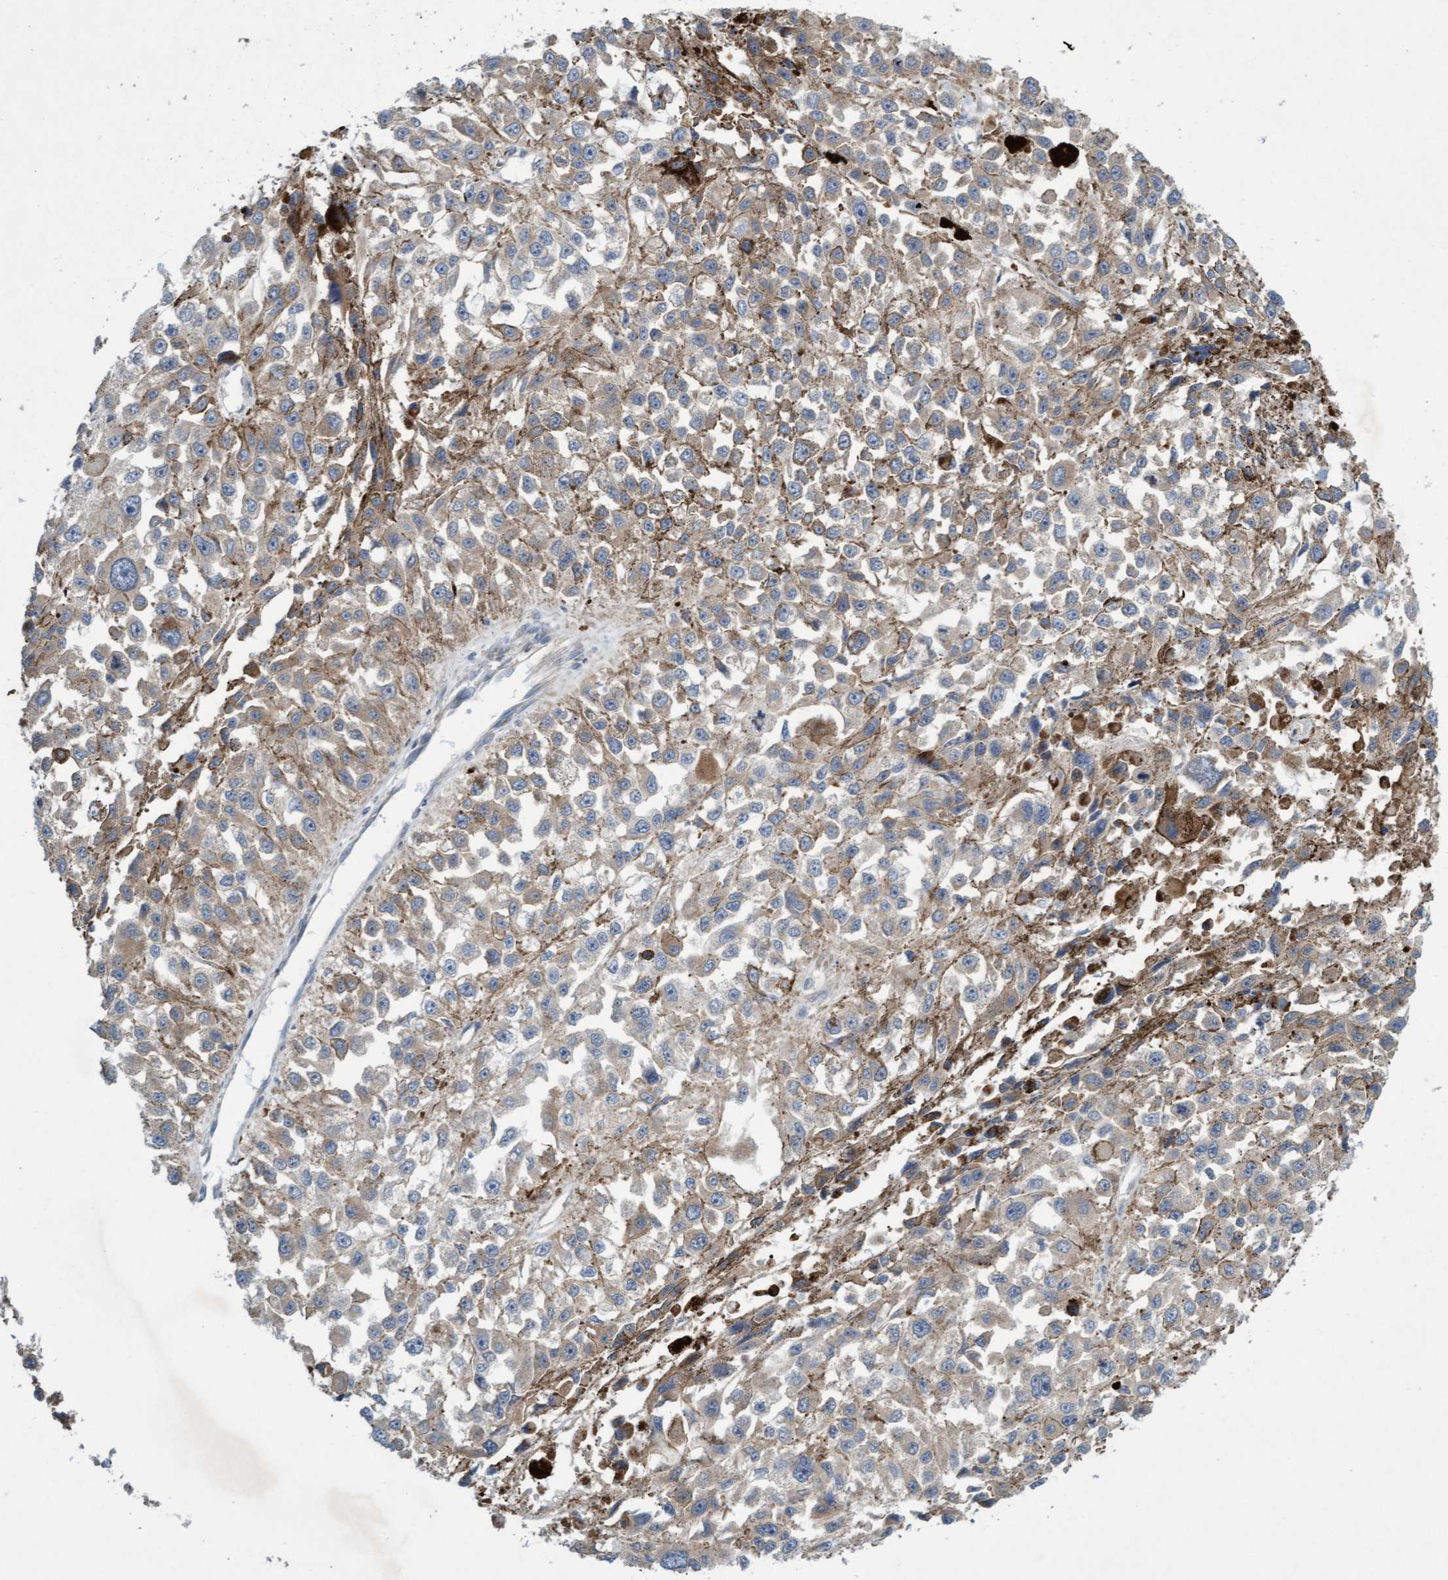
{"staining": {"intensity": "weak", "quantity": "25%-75%", "location": "cytoplasmic/membranous"}, "tissue": "melanoma", "cell_type": "Tumor cells", "image_type": "cancer", "snomed": [{"axis": "morphology", "description": "Malignant melanoma, Metastatic site"}, {"axis": "topography", "description": "Lymph node"}], "caption": "Melanoma stained for a protein displays weak cytoplasmic/membranous positivity in tumor cells.", "gene": "DDHD2", "patient": {"sex": "male", "age": 59}}